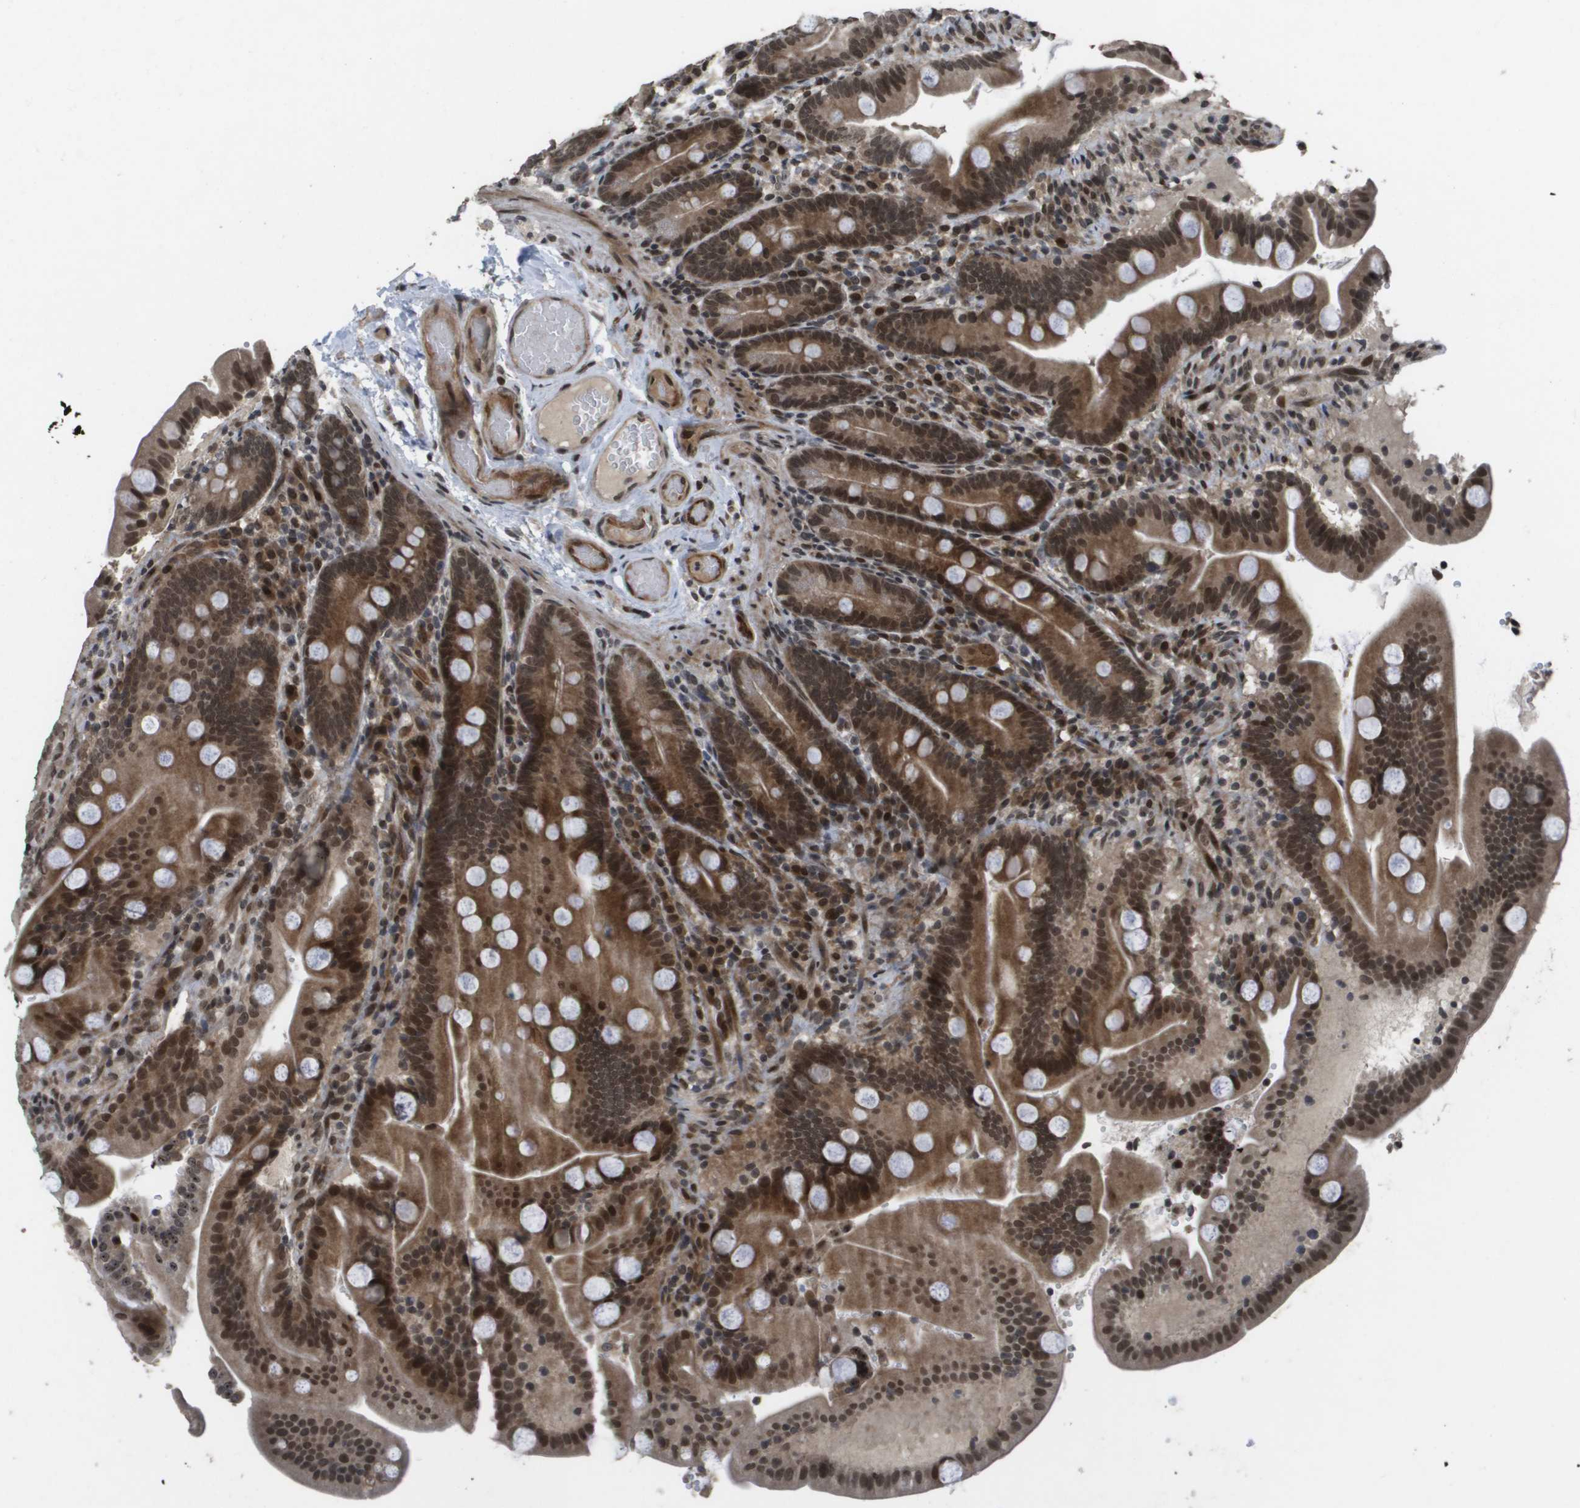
{"staining": {"intensity": "strong", "quantity": ">75%", "location": "cytoplasmic/membranous,nuclear"}, "tissue": "duodenum", "cell_type": "Glandular cells", "image_type": "normal", "snomed": [{"axis": "morphology", "description": "Normal tissue, NOS"}, {"axis": "topography", "description": "Duodenum"}], "caption": "IHC of benign human duodenum displays high levels of strong cytoplasmic/membranous,nuclear staining in about >75% of glandular cells.", "gene": "KAT5", "patient": {"sex": "male", "age": 54}}